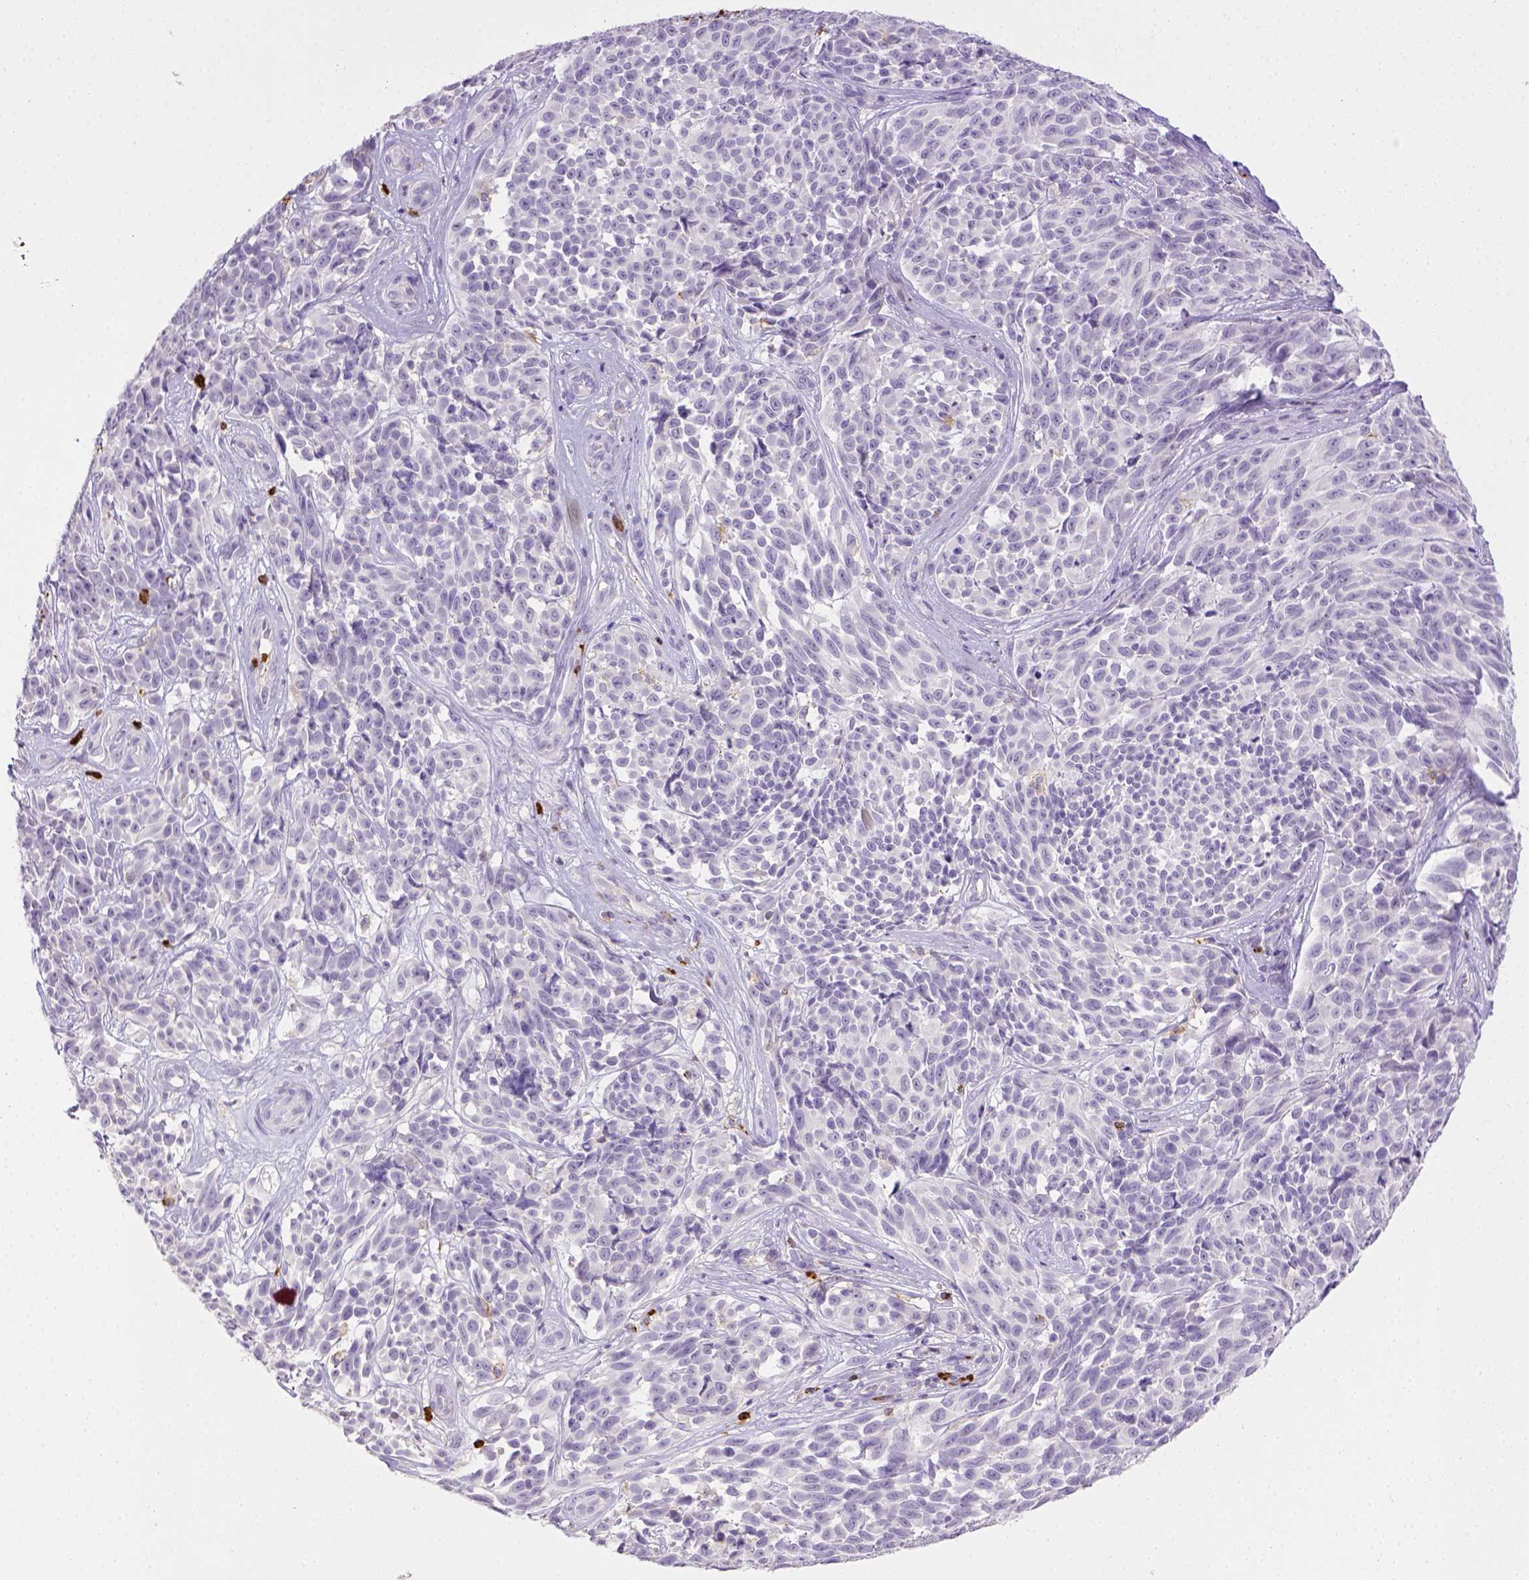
{"staining": {"intensity": "negative", "quantity": "none", "location": "none"}, "tissue": "melanoma", "cell_type": "Tumor cells", "image_type": "cancer", "snomed": [{"axis": "morphology", "description": "Malignant melanoma, NOS"}, {"axis": "topography", "description": "Skin"}], "caption": "Tumor cells are negative for protein expression in human melanoma.", "gene": "ITGAM", "patient": {"sex": "female", "age": 88}}